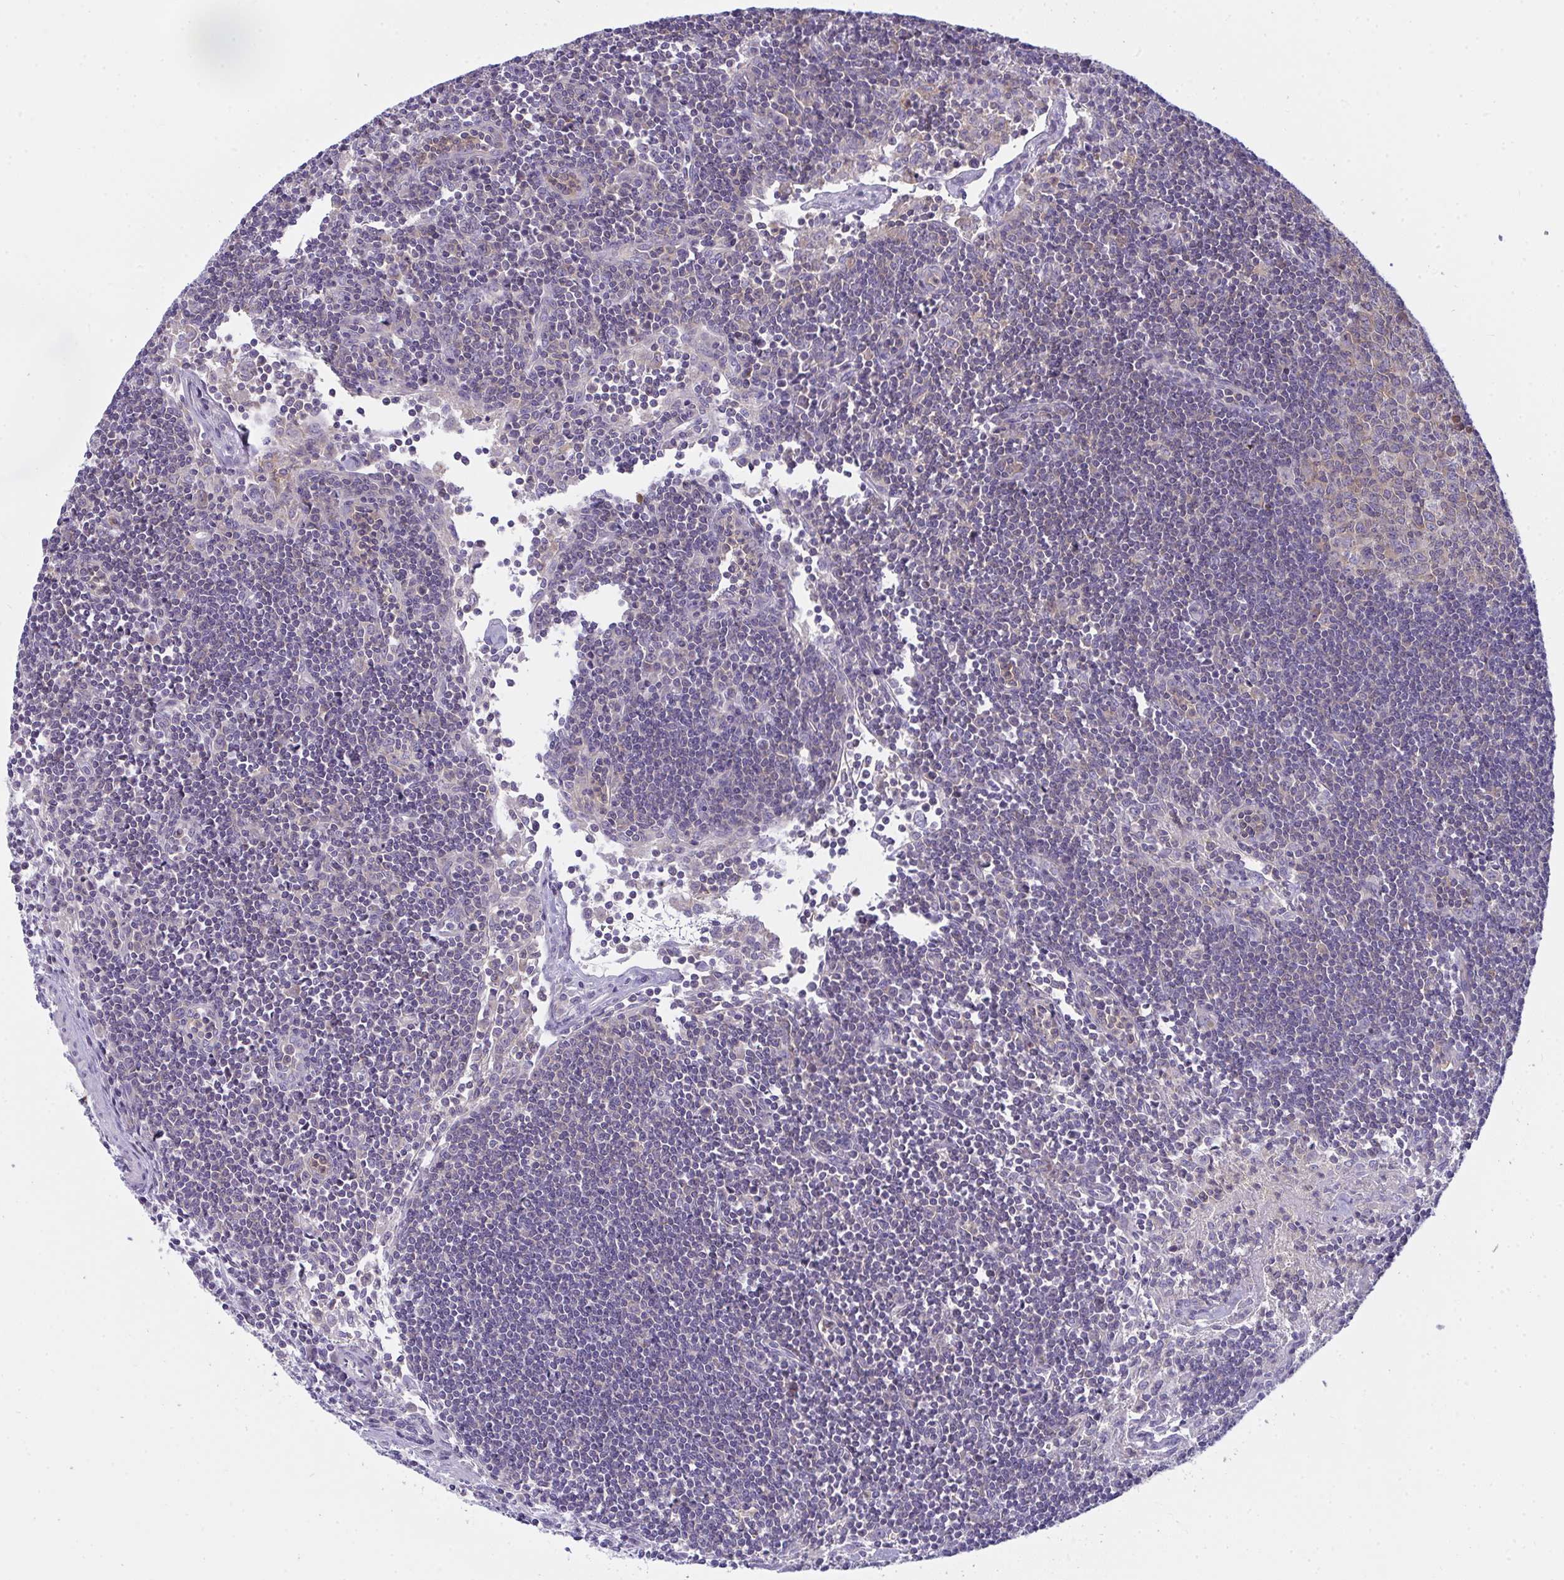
{"staining": {"intensity": "weak", "quantity": "<25%", "location": "cytoplasmic/membranous"}, "tissue": "lymph node", "cell_type": "Germinal center cells", "image_type": "normal", "snomed": [{"axis": "morphology", "description": "Normal tissue, NOS"}, {"axis": "topography", "description": "Lymph node"}], "caption": "An IHC micrograph of normal lymph node is shown. There is no staining in germinal center cells of lymph node.", "gene": "SLC30A6", "patient": {"sex": "female", "age": 29}}